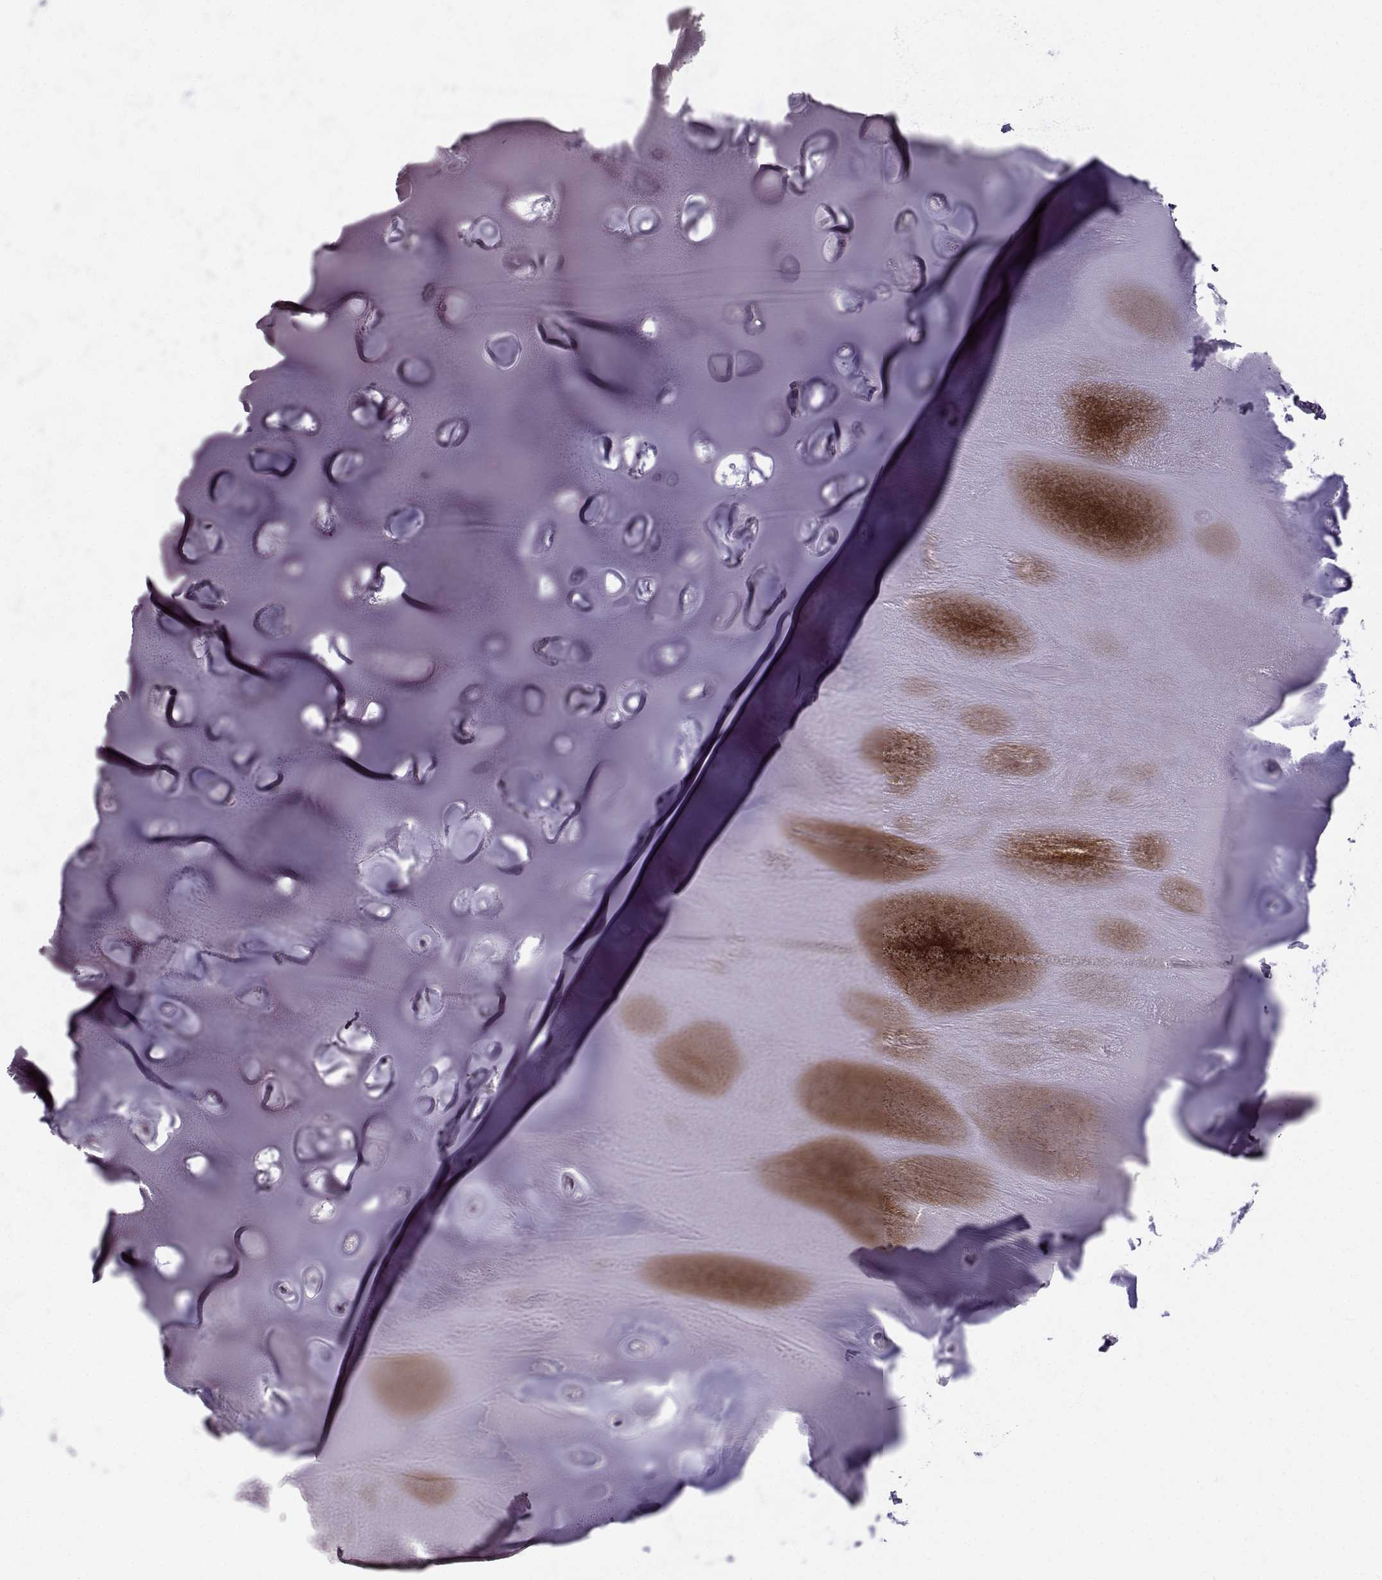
{"staining": {"intensity": "negative", "quantity": "none", "location": "none"}, "tissue": "soft tissue", "cell_type": "Chondrocytes", "image_type": "normal", "snomed": [{"axis": "morphology", "description": "Normal tissue, NOS"}, {"axis": "morphology", "description": "Squamous cell carcinoma, NOS"}, {"axis": "topography", "description": "Cartilage tissue"}, {"axis": "topography", "description": "Lung"}], "caption": "High magnification brightfield microscopy of benign soft tissue stained with DAB (brown) and counterstained with hematoxylin (blue): chondrocytes show no significant expression.", "gene": "DMRT3", "patient": {"sex": "male", "age": 66}}